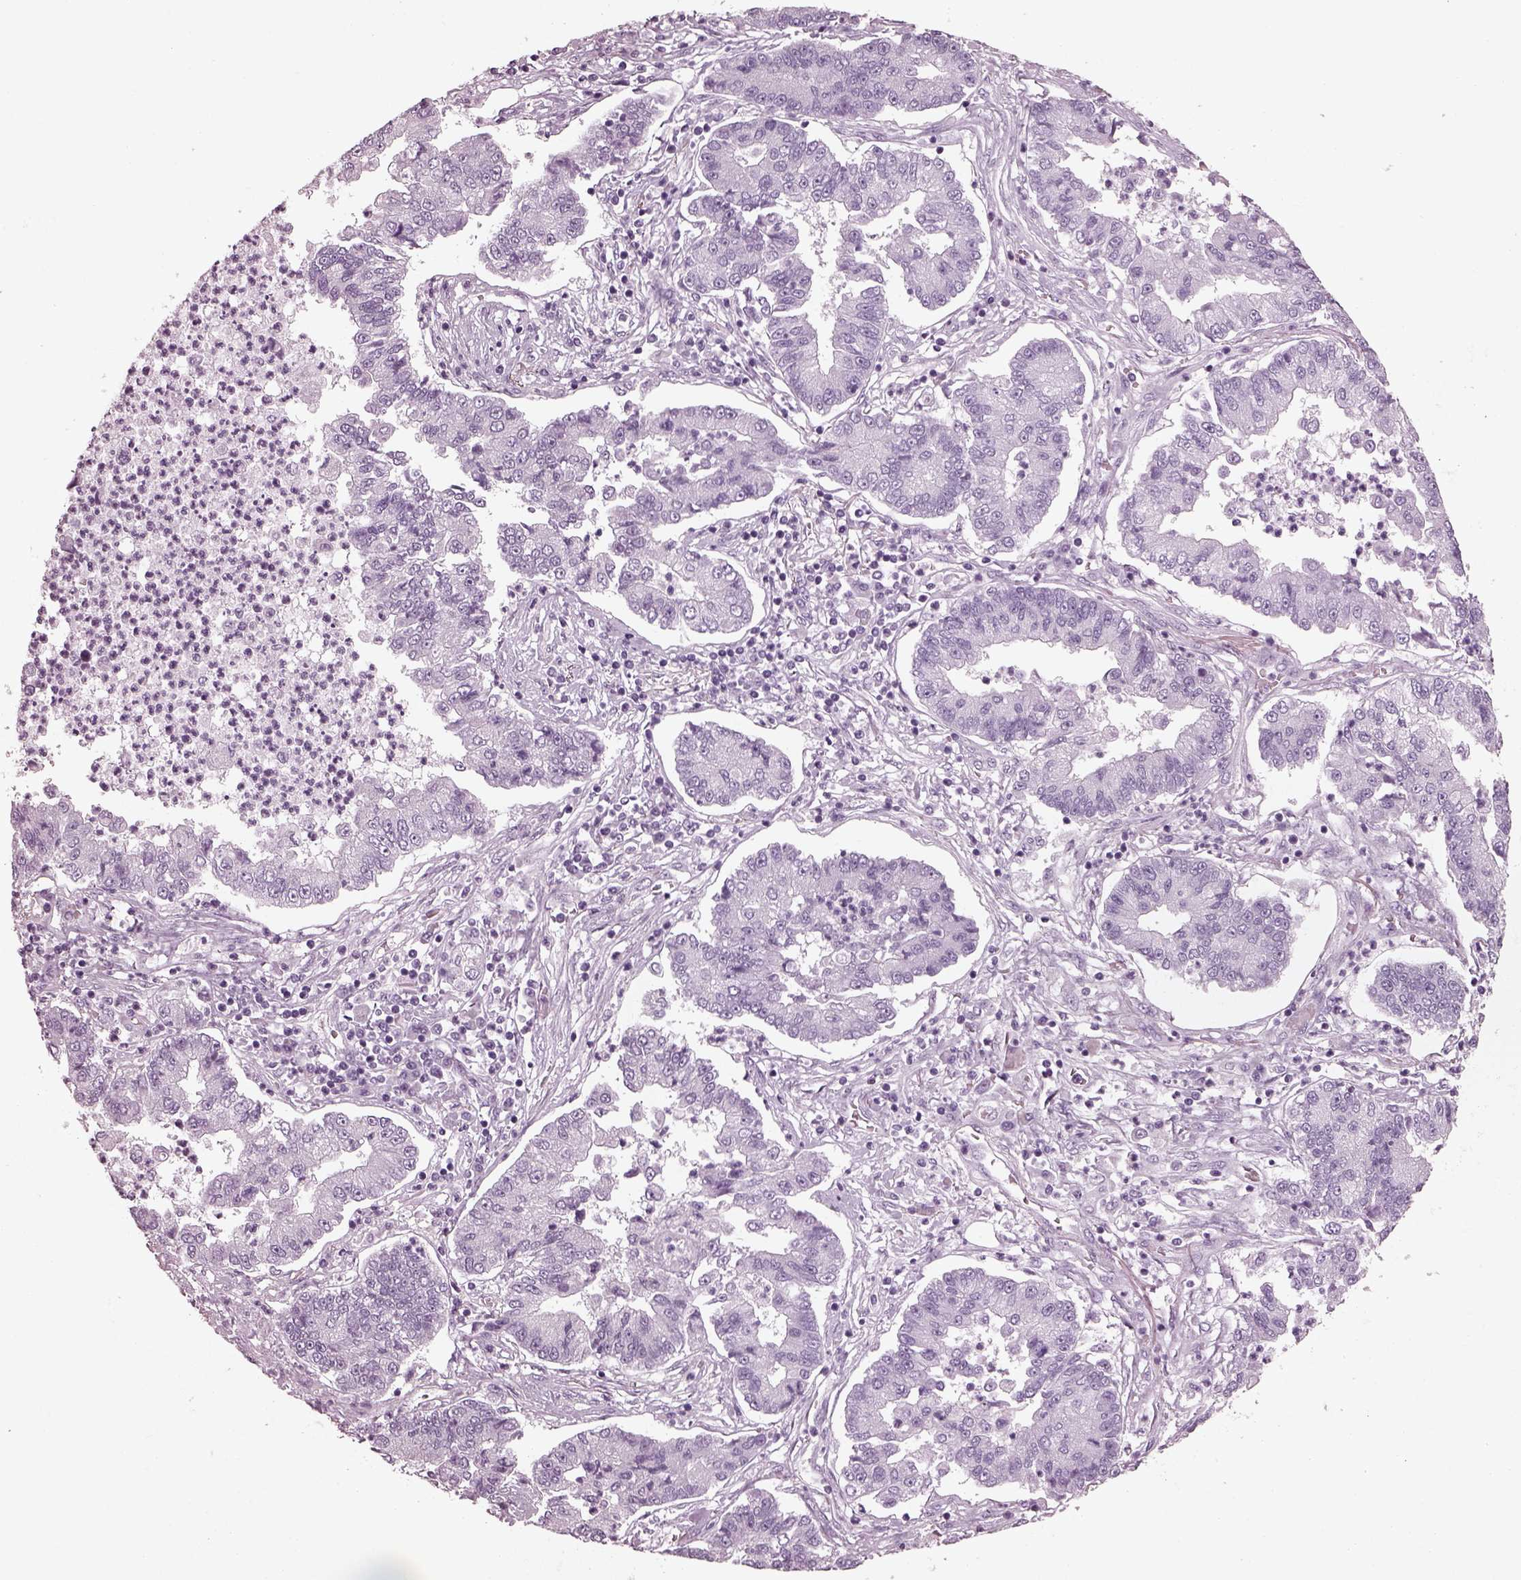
{"staining": {"intensity": "negative", "quantity": "none", "location": "none"}, "tissue": "lung cancer", "cell_type": "Tumor cells", "image_type": "cancer", "snomed": [{"axis": "morphology", "description": "Adenocarcinoma, NOS"}, {"axis": "topography", "description": "Lung"}], "caption": "DAB immunohistochemical staining of human lung cancer (adenocarcinoma) demonstrates no significant expression in tumor cells.", "gene": "PDC", "patient": {"sex": "female", "age": 57}}